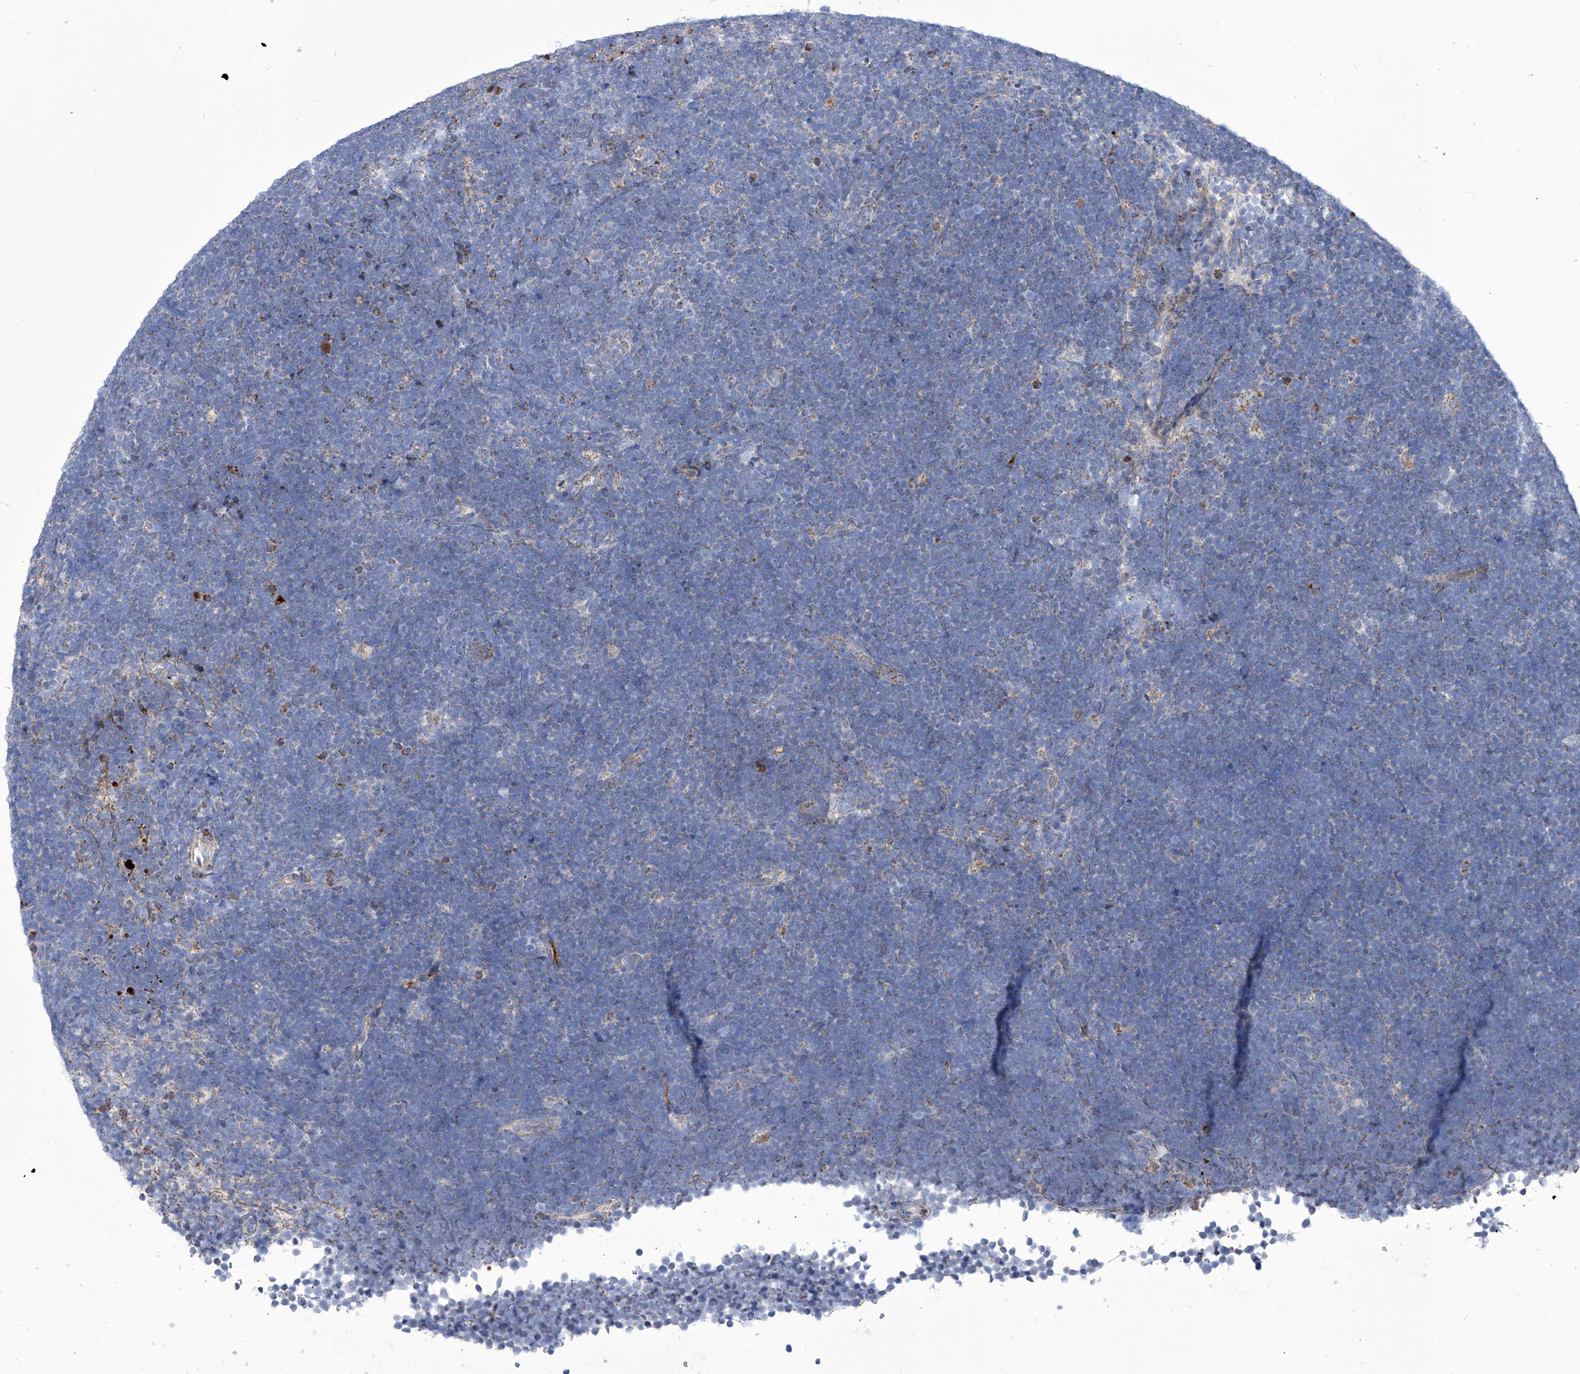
{"staining": {"intensity": "negative", "quantity": "none", "location": "none"}, "tissue": "lymphoma", "cell_type": "Tumor cells", "image_type": "cancer", "snomed": [{"axis": "morphology", "description": "Malignant lymphoma, non-Hodgkin's type, High grade"}, {"axis": "topography", "description": "Lymph node"}], "caption": "Protein analysis of lymphoma shows no significant staining in tumor cells. (DAB immunohistochemistry (IHC) visualized using brightfield microscopy, high magnification).", "gene": "SRBD1", "patient": {"sex": "male", "age": 13}}